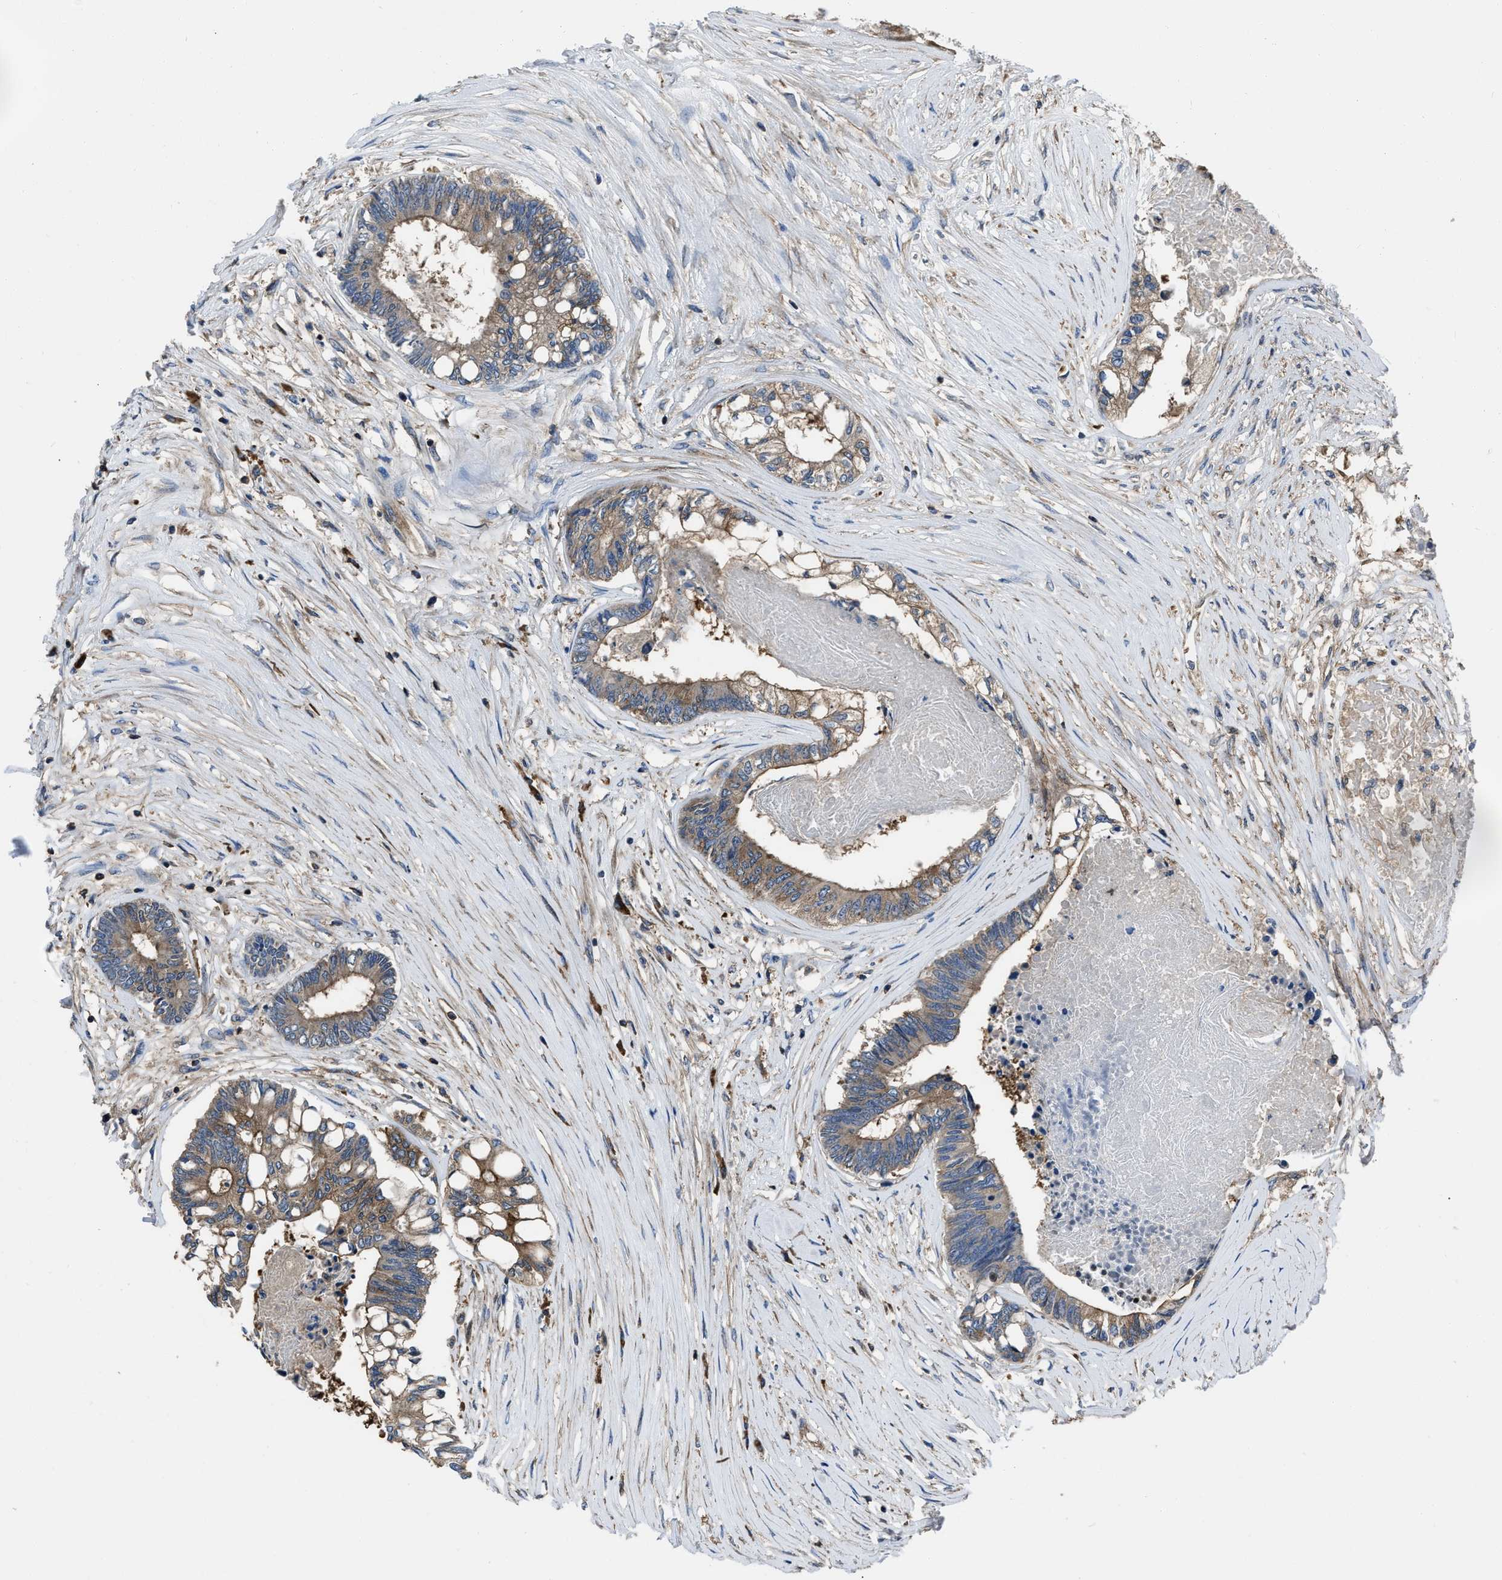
{"staining": {"intensity": "strong", "quantity": "25%-75%", "location": "cytoplasmic/membranous"}, "tissue": "colorectal cancer", "cell_type": "Tumor cells", "image_type": "cancer", "snomed": [{"axis": "morphology", "description": "Adenocarcinoma, NOS"}, {"axis": "topography", "description": "Rectum"}], "caption": "Immunohistochemistry micrograph of human colorectal adenocarcinoma stained for a protein (brown), which displays high levels of strong cytoplasmic/membranous expression in approximately 25%-75% of tumor cells.", "gene": "YARS1", "patient": {"sex": "male", "age": 63}}